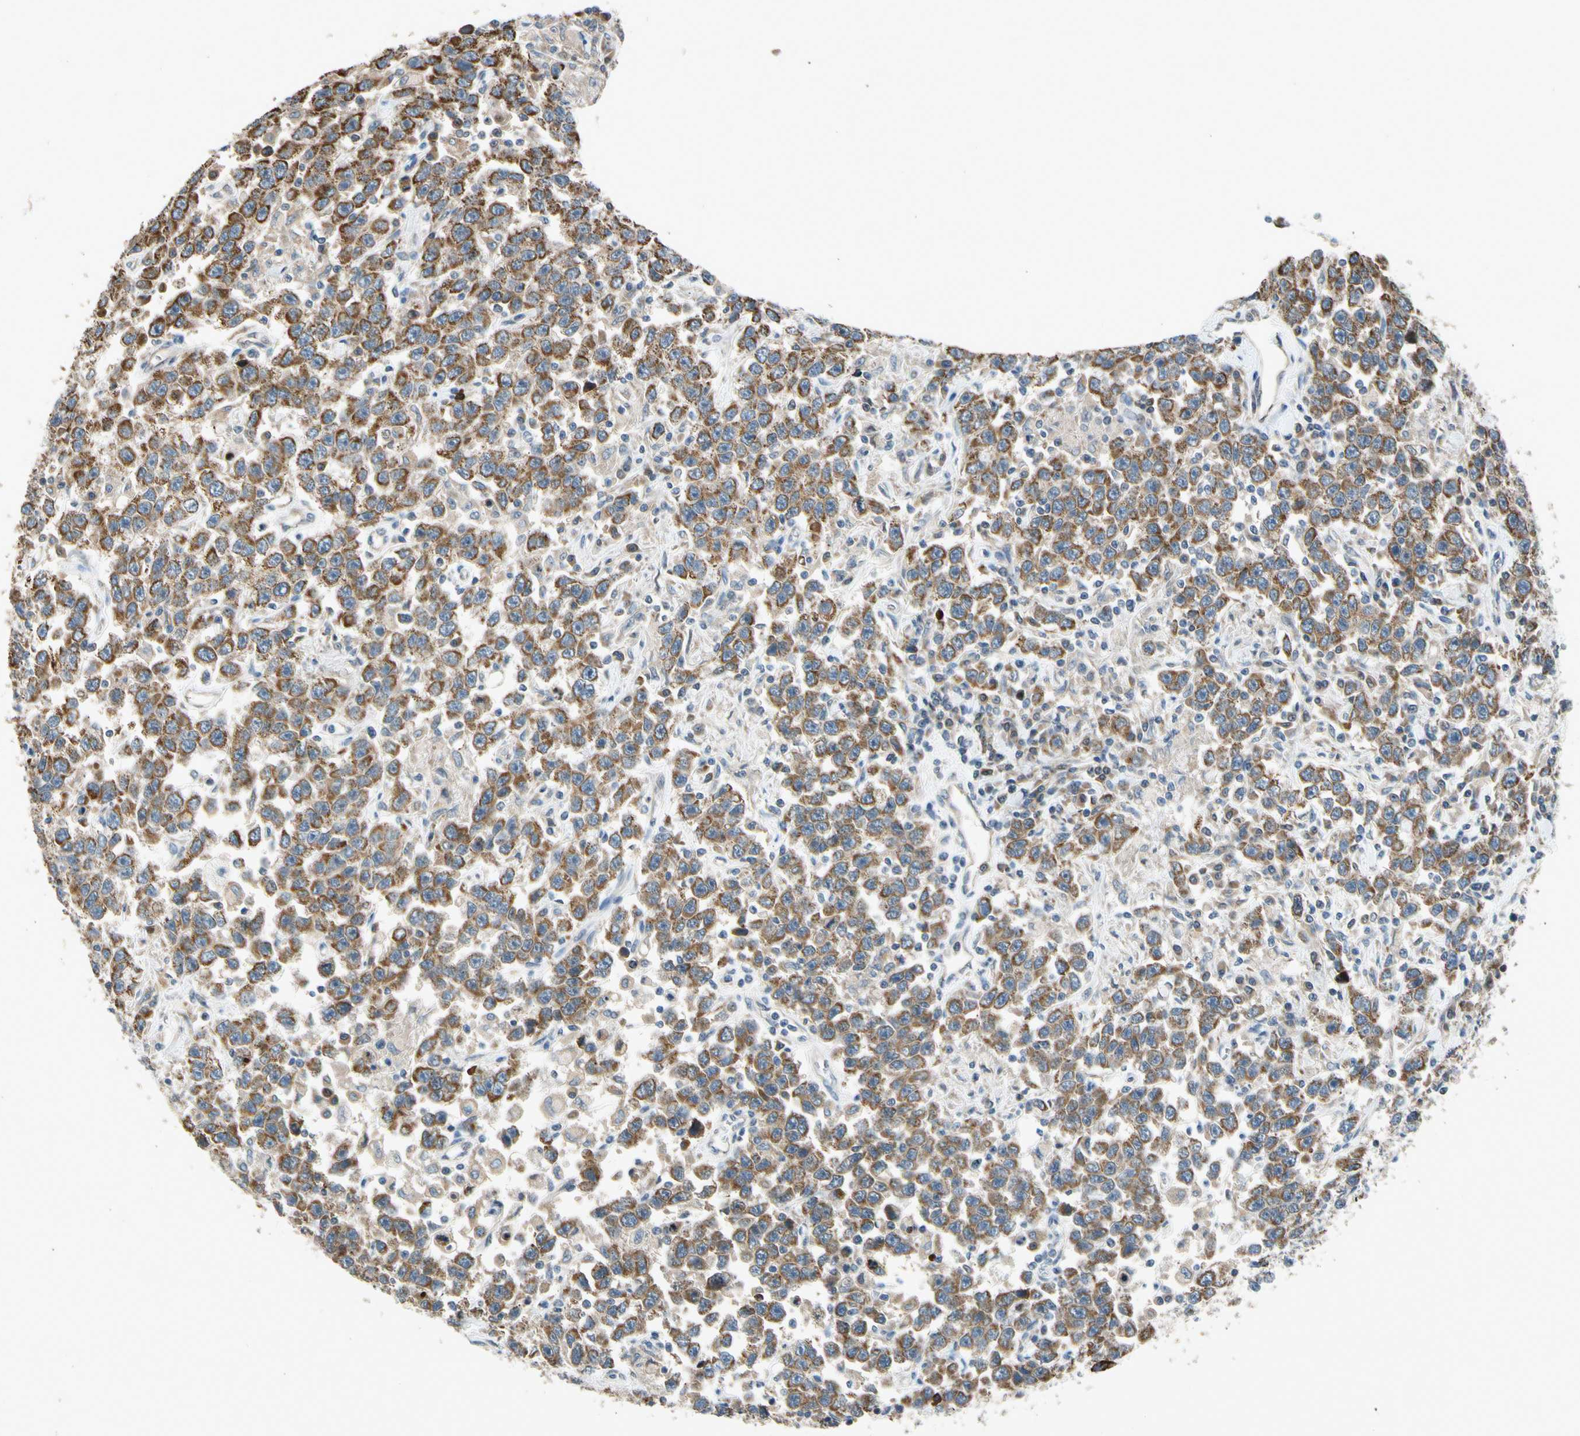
{"staining": {"intensity": "moderate", "quantity": ">75%", "location": "cytoplasmic/membranous"}, "tissue": "testis cancer", "cell_type": "Tumor cells", "image_type": "cancer", "snomed": [{"axis": "morphology", "description": "Seminoma, NOS"}, {"axis": "topography", "description": "Testis"}], "caption": "Moderate cytoplasmic/membranous protein positivity is present in approximately >75% of tumor cells in testis seminoma. The protein is shown in brown color, while the nuclei are stained blue.", "gene": "NPHP3", "patient": {"sex": "male", "age": 41}}